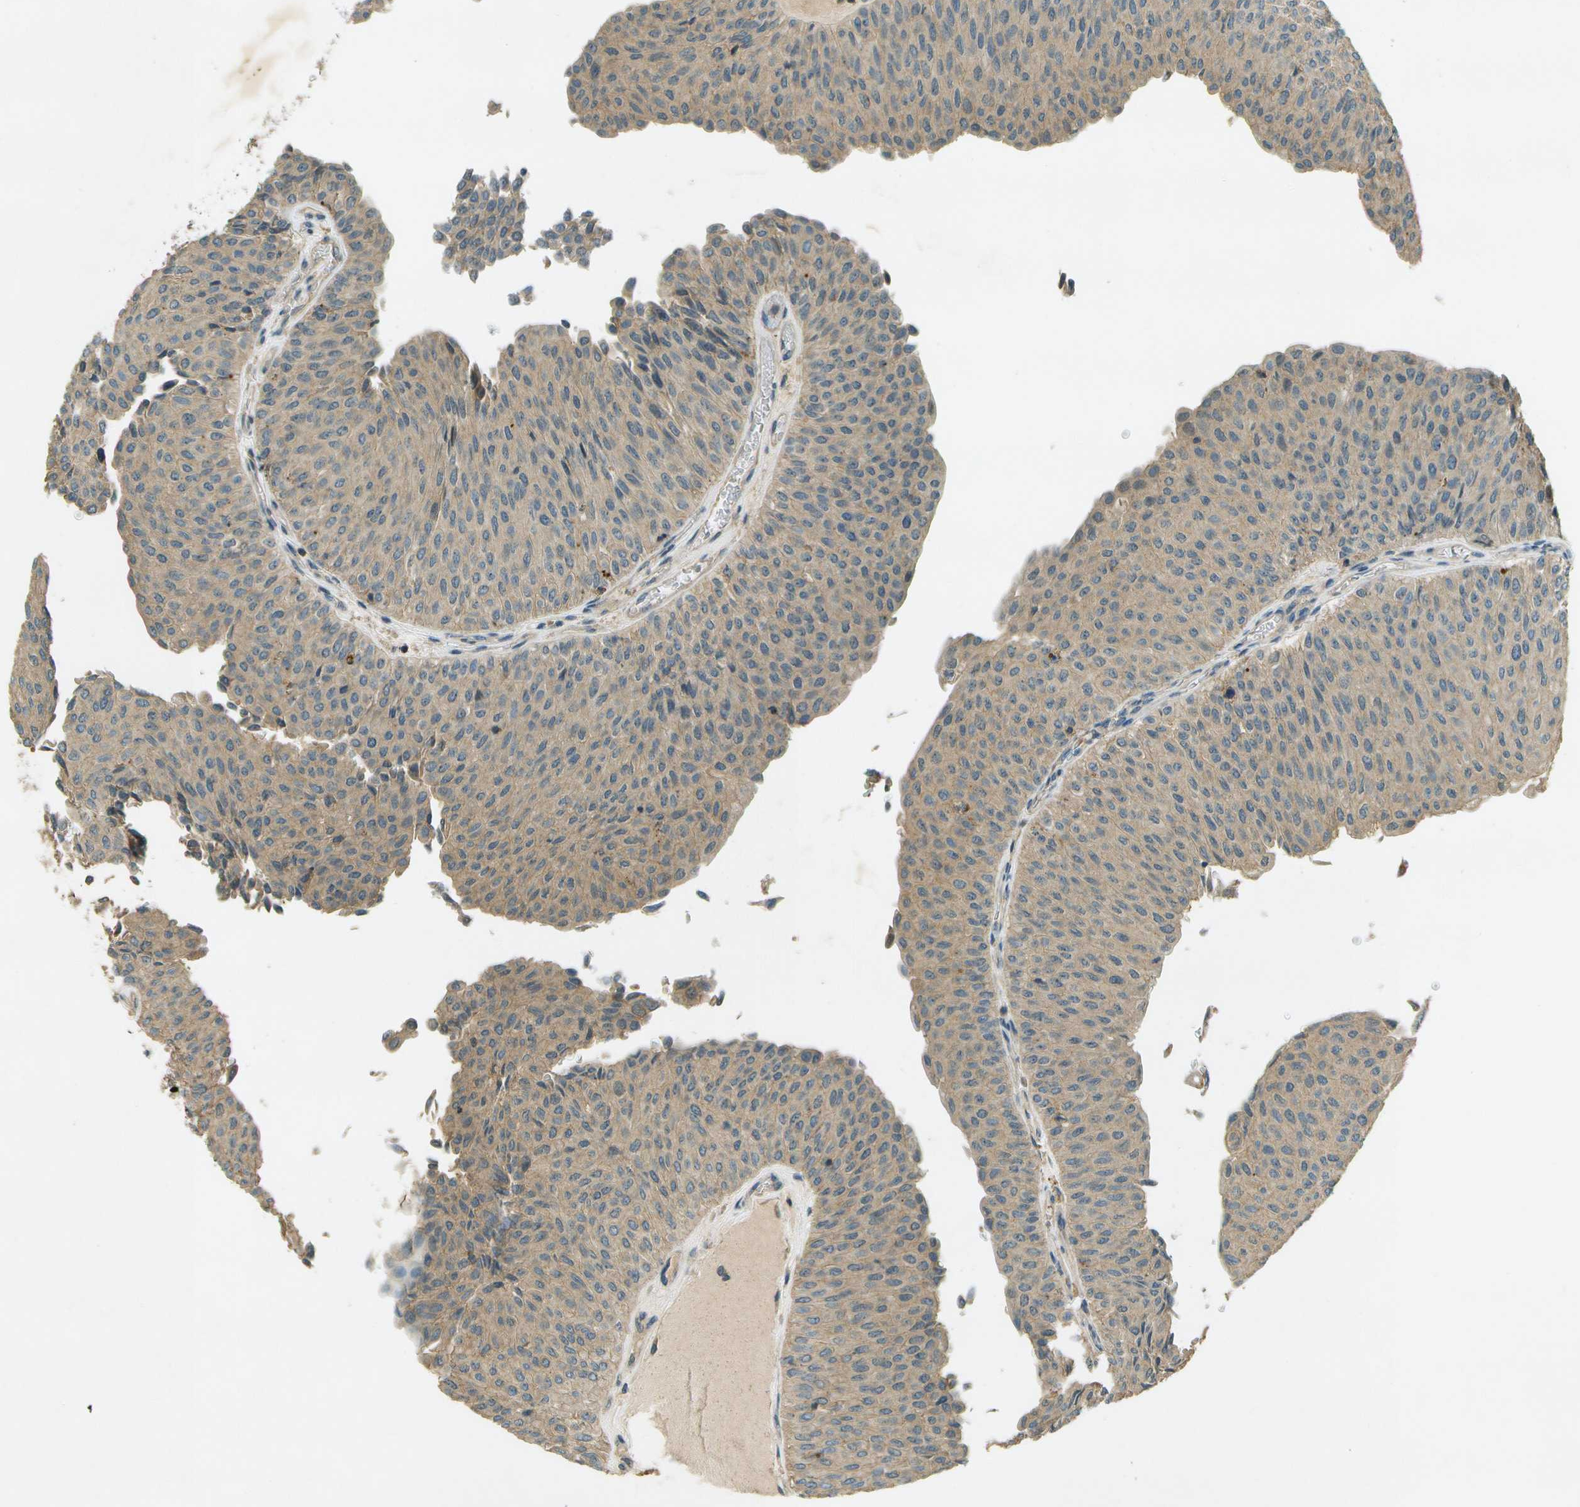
{"staining": {"intensity": "weak", "quantity": ">75%", "location": "cytoplasmic/membranous"}, "tissue": "urothelial cancer", "cell_type": "Tumor cells", "image_type": "cancer", "snomed": [{"axis": "morphology", "description": "Urothelial carcinoma, Low grade"}, {"axis": "topography", "description": "Urinary bladder"}], "caption": "Human urothelial carcinoma (low-grade) stained for a protein (brown) shows weak cytoplasmic/membranous positive staining in about >75% of tumor cells.", "gene": "NUDT4", "patient": {"sex": "male", "age": 78}}